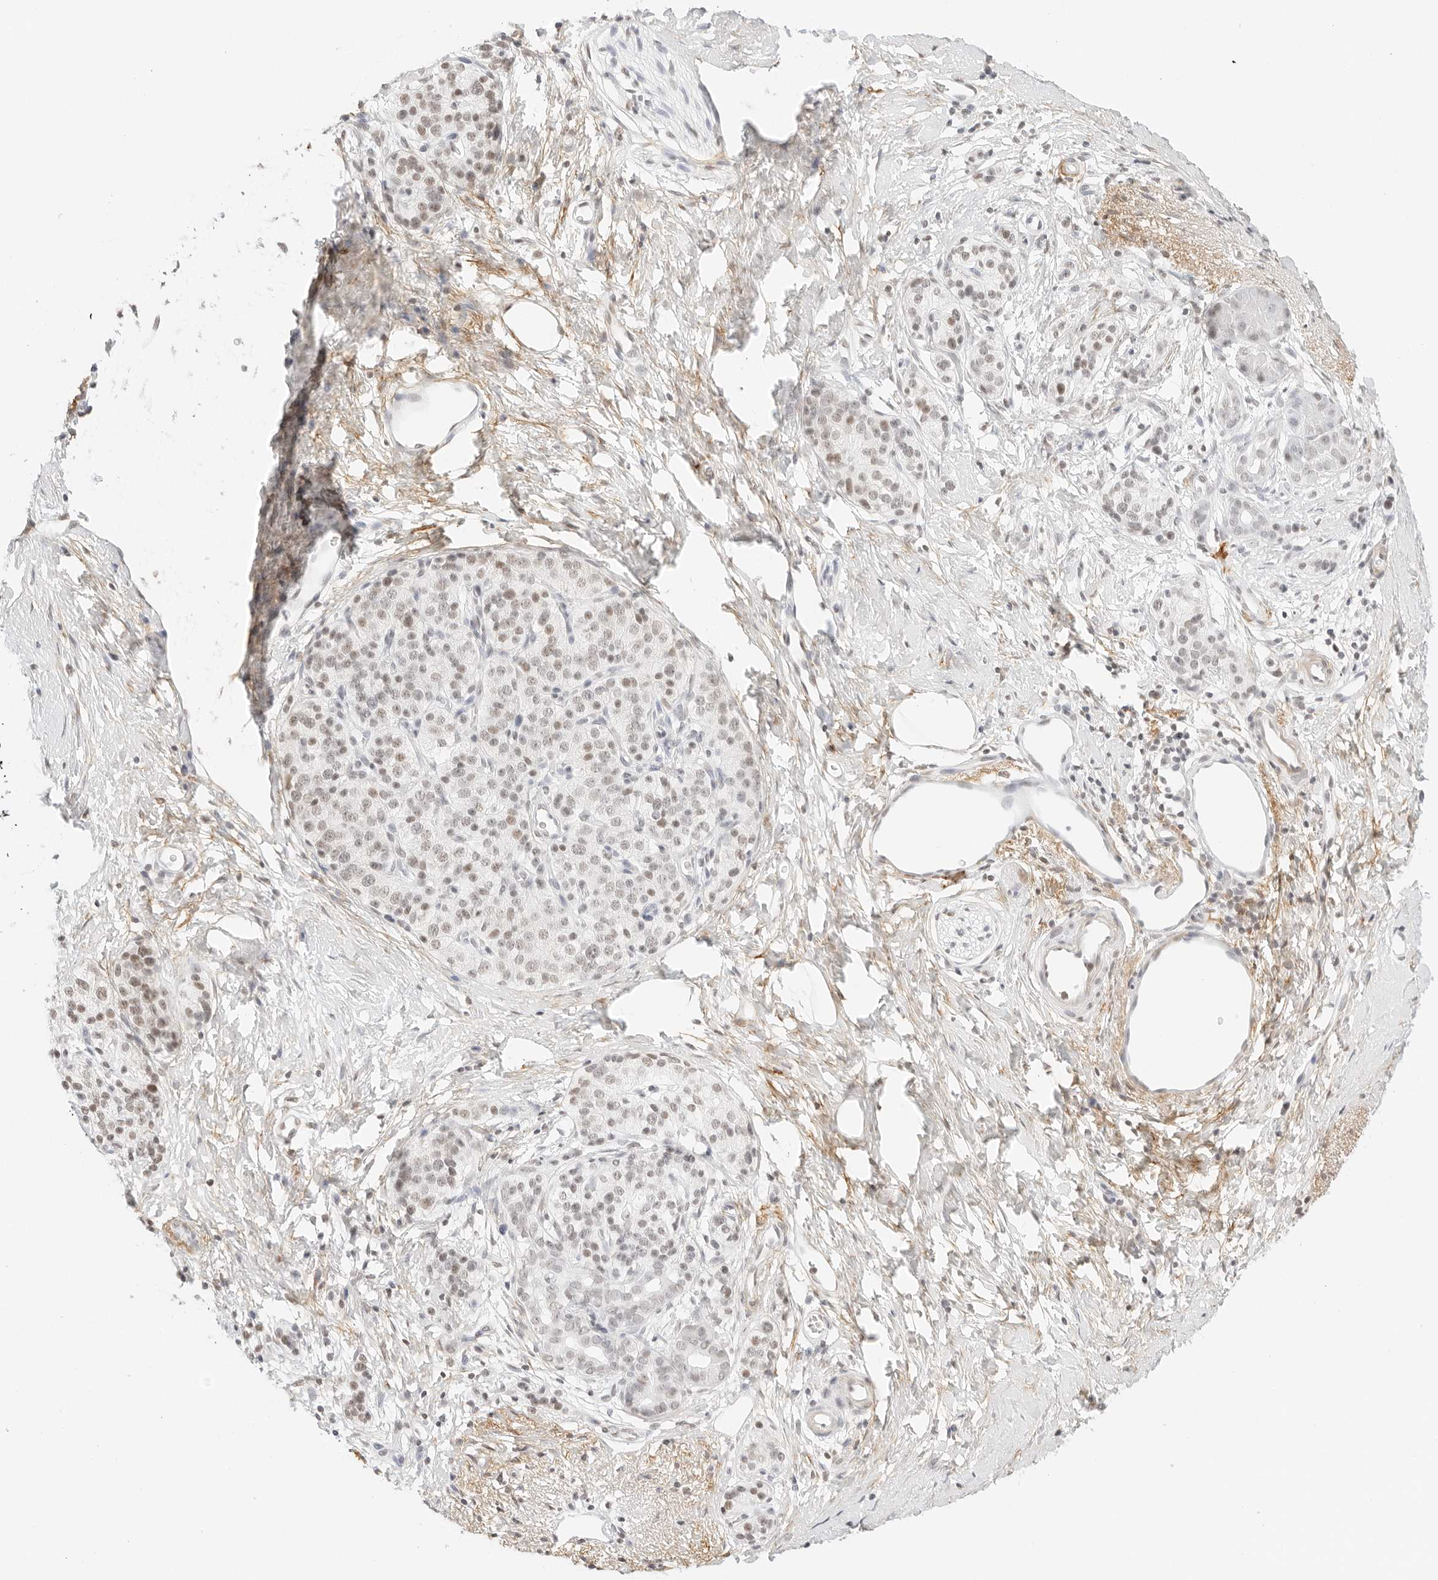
{"staining": {"intensity": "weak", "quantity": "25%-75%", "location": "nuclear"}, "tissue": "pancreatic cancer", "cell_type": "Tumor cells", "image_type": "cancer", "snomed": [{"axis": "morphology", "description": "Adenocarcinoma, NOS"}, {"axis": "topography", "description": "Pancreas"}], "caption": "Immunohistochemical staining of human pancreatic cancer (adenocarcinoma) reveals low levels of weak nuclear protein expression in approximately 25%-75% of tumor cells.", "gene": "FBLN5", "patient": {"sex": "male", "age": 50}}